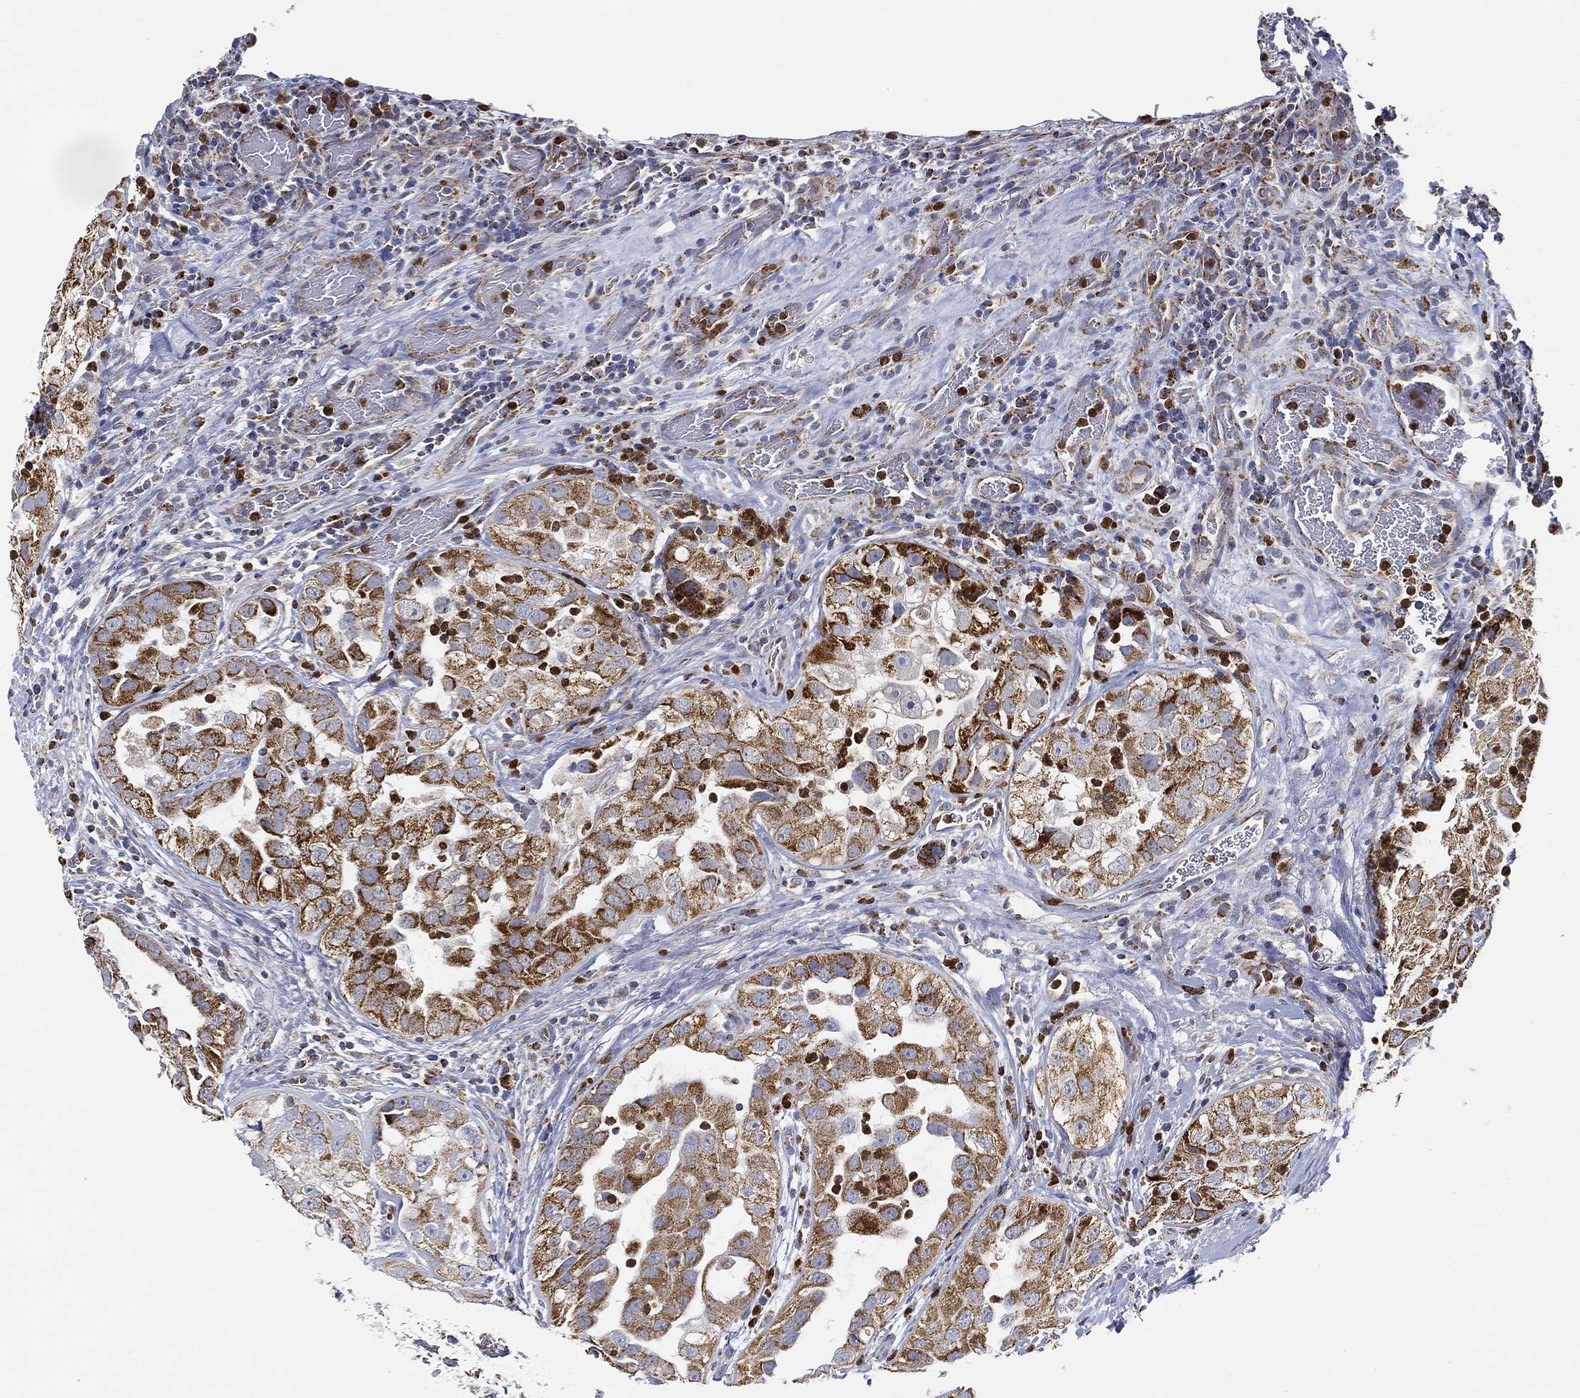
{"staining": {"intensity": "strong", "quantity": ">75%", "location": "cytoplasmic/membranous"}, "tissue": "urothelial cancer", "cell_type": "Tumor cells", "image_type": "cancer", "snomed": [{"axis": "morphology", "description": "Urothelial carcinoma, High grade"}, {"axis": "topography", "description": "Urinary bladder"}], "caption": "Urothelial cancer tissue reveals strong cytoplasmic/membranous expression in approximately >75% of tumor cells, visualized by immunohistochemistry.", "gene": "CAPN15", "patient": {"sex": "female", "age": 41}}